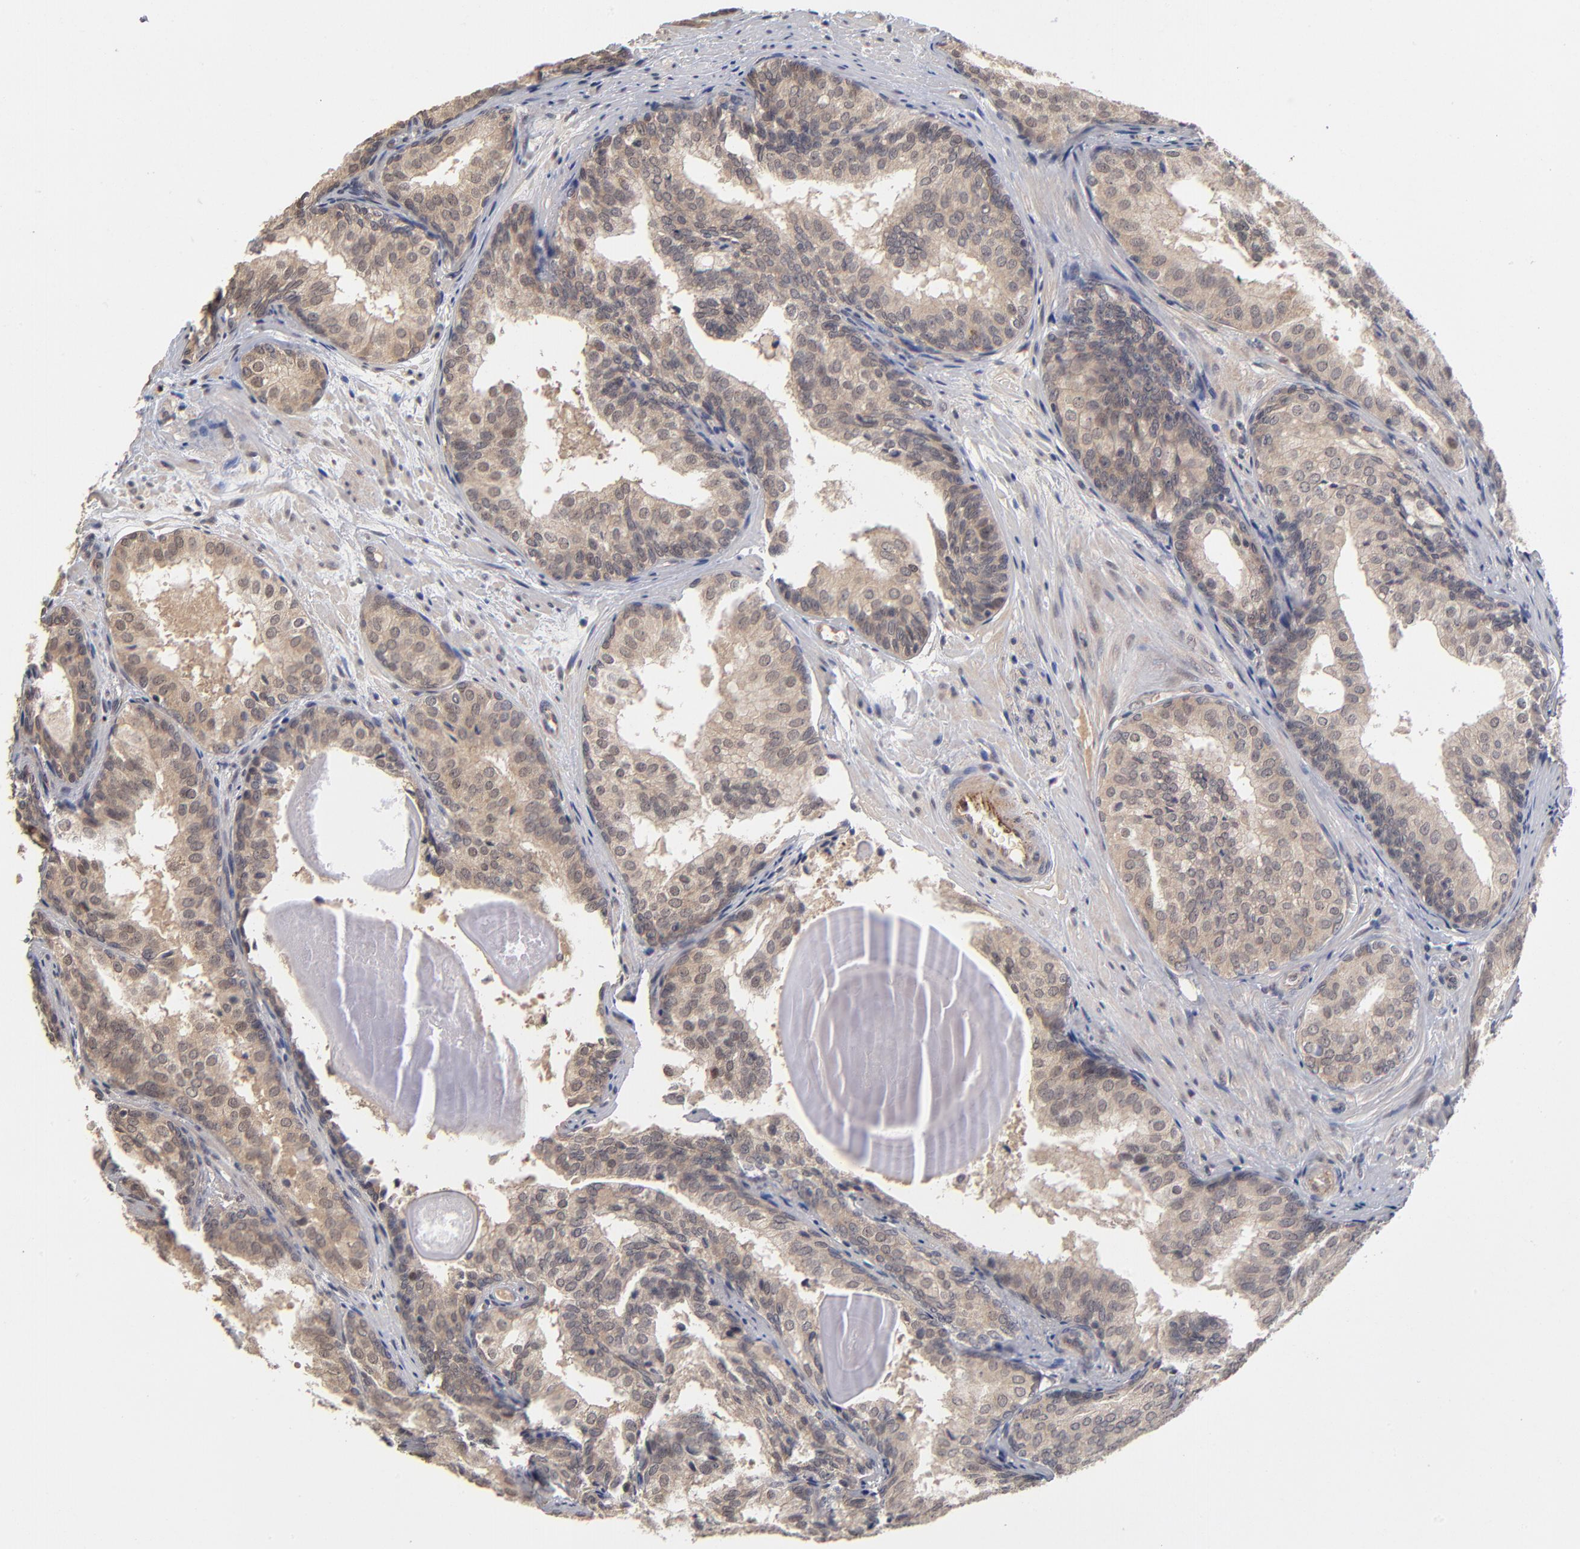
{"staining": {"intensity": "moderate", "quantity": ">75%", "location": "cytoplasmic/membranous"}, "tissue": "prostate cancer", "cell_type": "Tumor cells", "image_type": "cancer", "snomed": [{"axis": "morphology", "description": "Adenocarcinoma, Low grade"}, {"axis": "topography", "description": "Prostate"}], "caption": "The immunohistochemical stain labels moderate cytoplasmic/membranous staining in tumor cells of prostate cancer (adenocarcinoma (low-grade)) tissue.", "gene": "ASB8", "patient": {"sex": "male", "age": 69}}